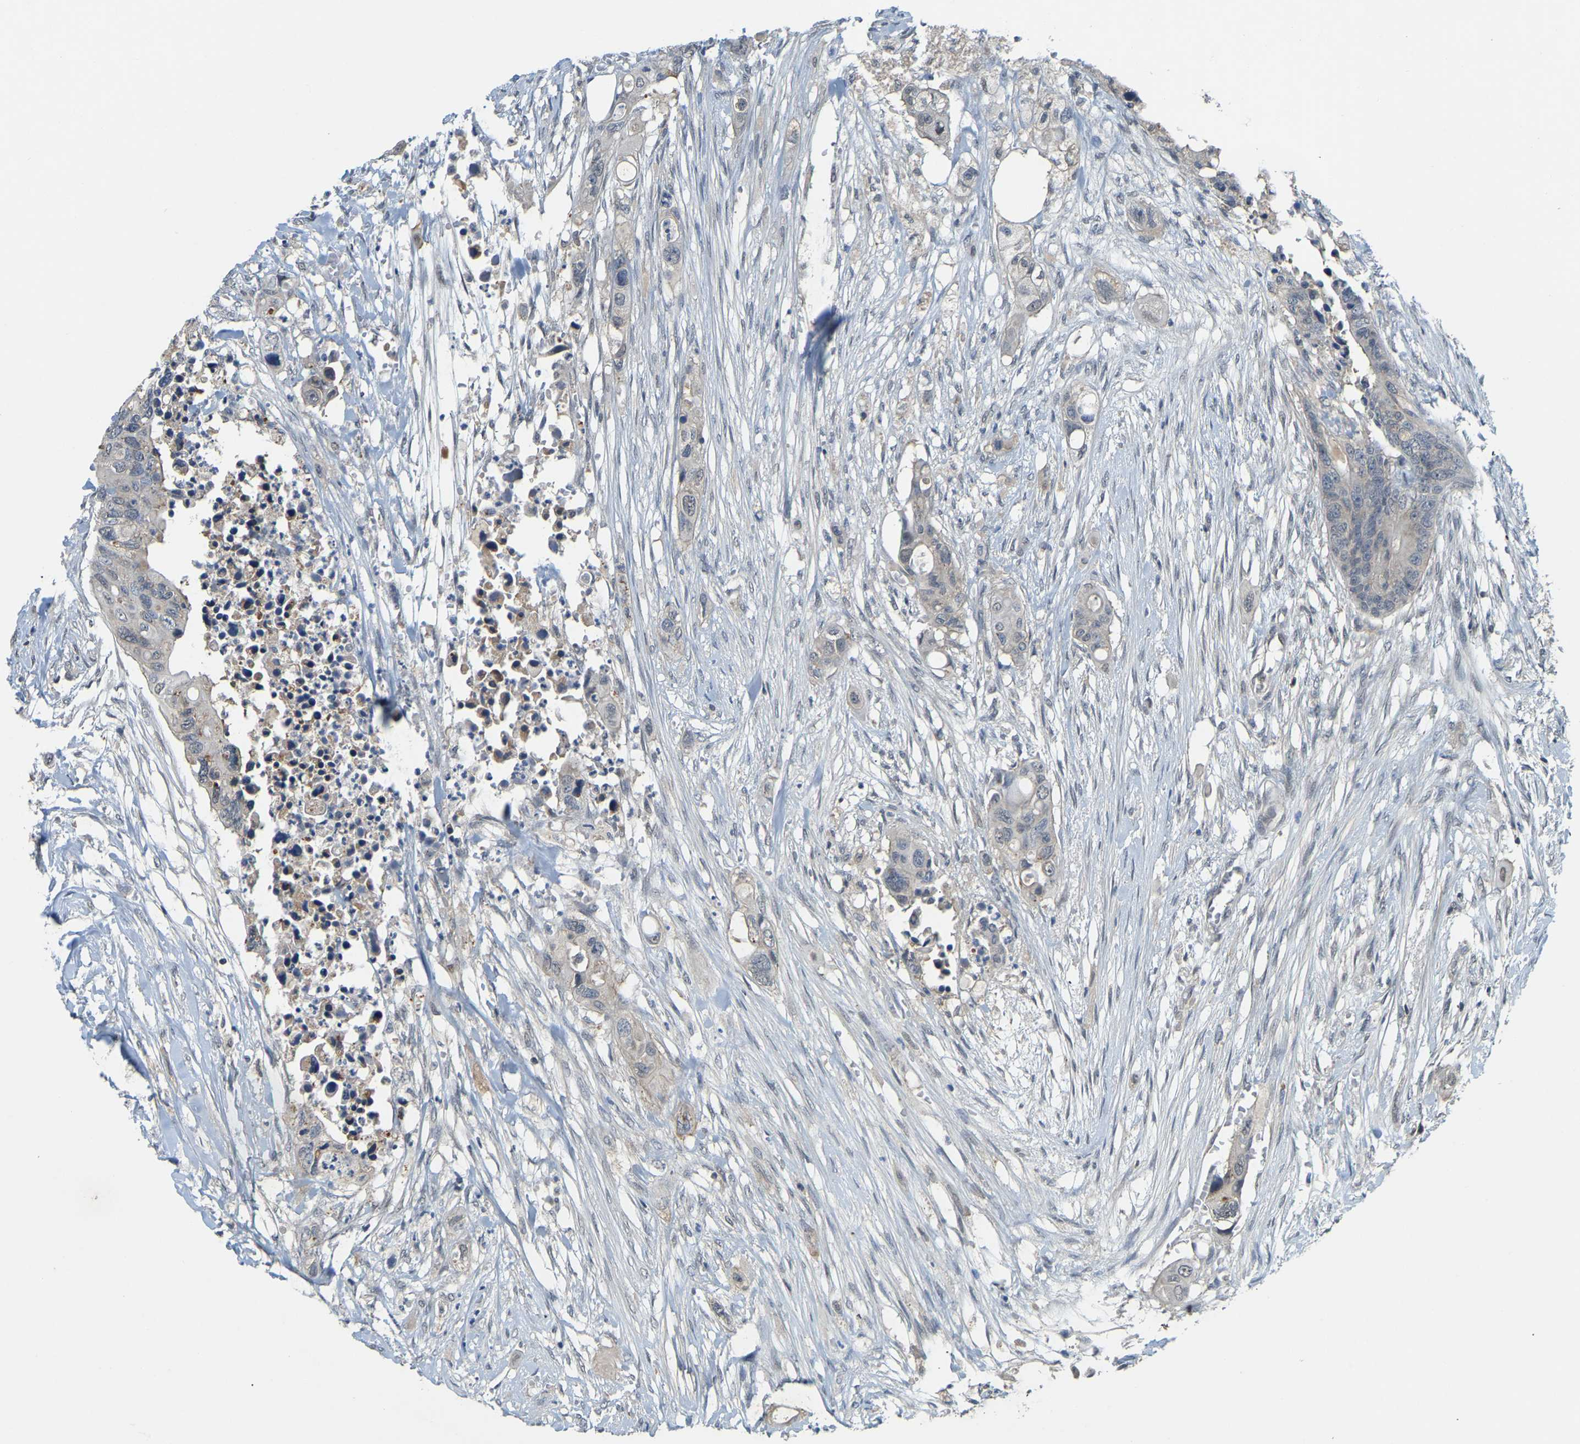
{"staining": {"intensity": "weak", "quantity": "<25%", "location": "cytoplasmic/membranous"}, "tissue": "colorectal cancer", "cell_type": "Tumor cells", "image_type": "cancer", "snomed": [{"axis": "morphology", "description": "Adenocarcinoma, NOS"}, {"axis": "topography", "description": "Colon"}], "caption": "This is an IHC photomicrograph of colorectal cancer (adenocarcinoma). There is no positivity in tumor cells.", "gene": "AHNAK", "patient": {"sex": "female", "age": 57}}